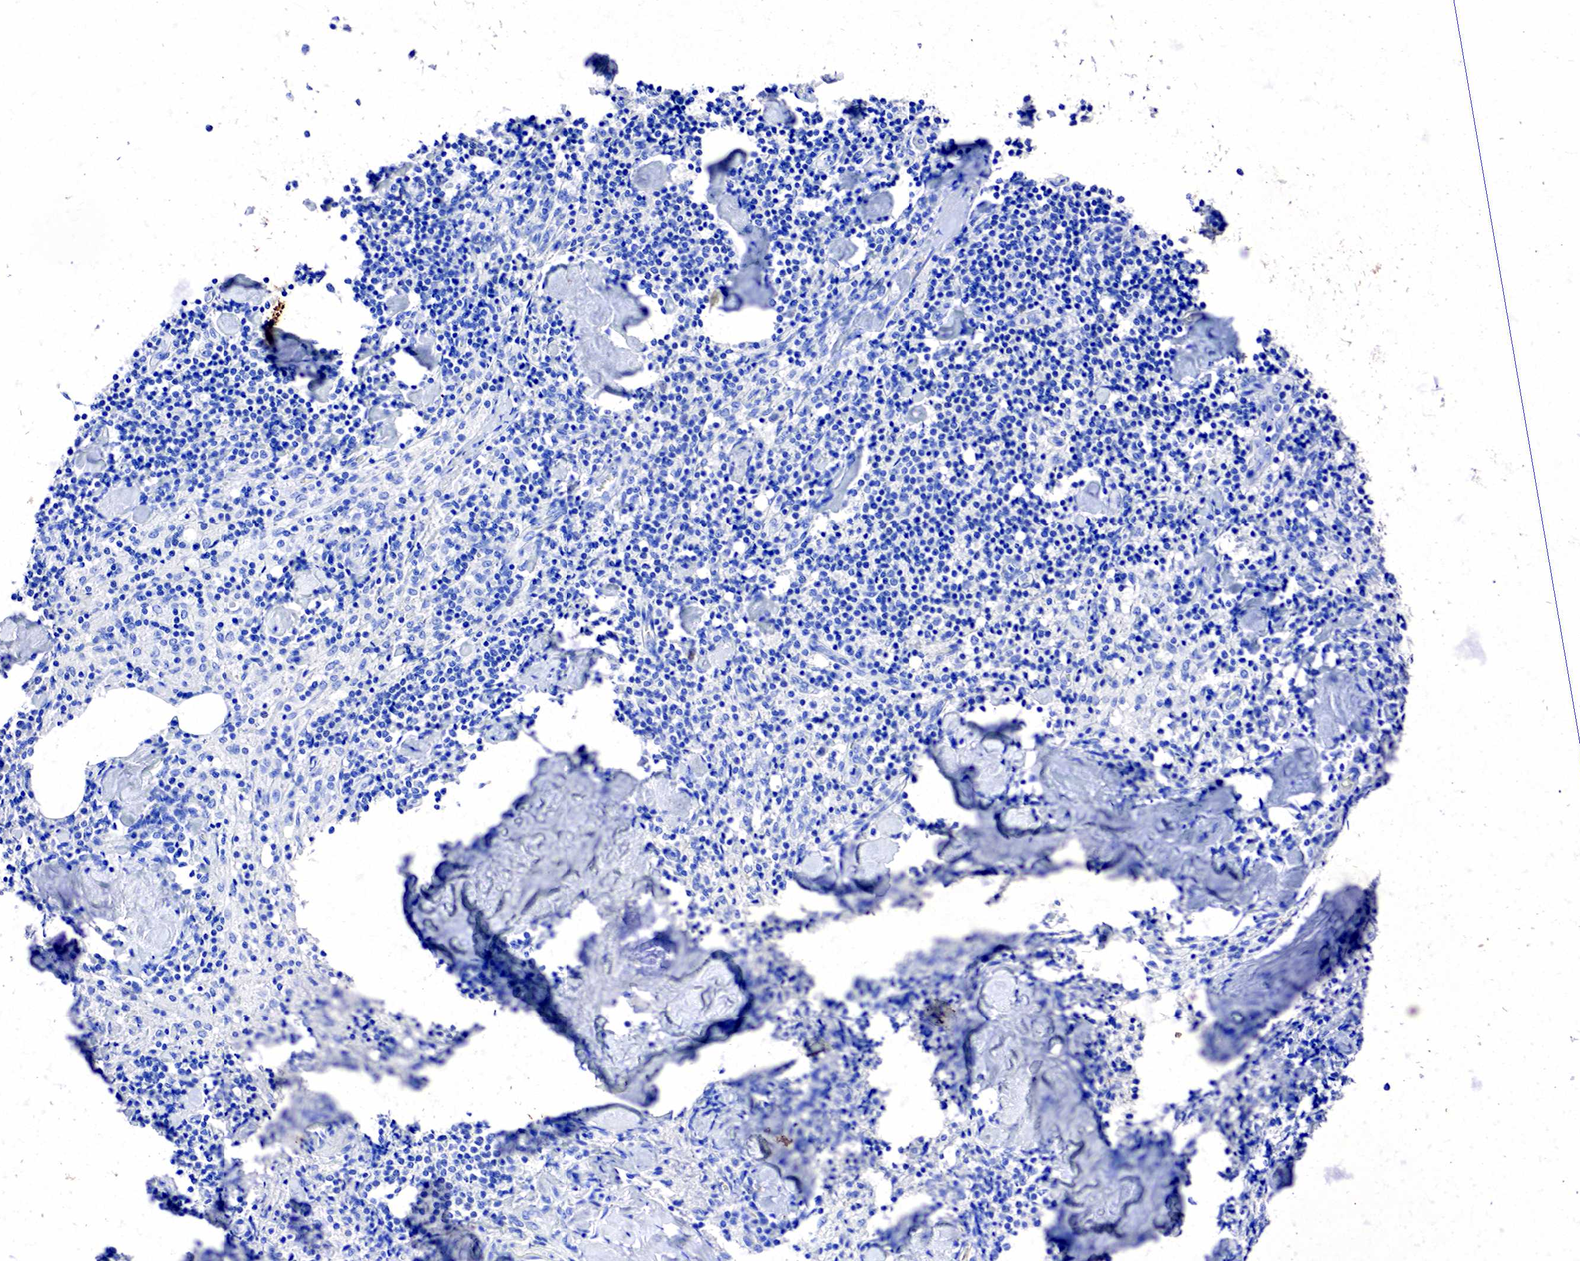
{"staining": {"intensity": "negative", "quantity": "none", "location": "none"}, "tissue": "lymph node", "cell_type": "Germinal center cells", "image_type": "normal", "snomed": [{"axis": "morphology", "description": "Normal tissue, NOS"}, {"axis": "topography", "description": "Lymph node"}], "caption": "An immunohistochemistry (IHC) histopathology image of unremarkable lymph node is shown. There is no staining in germinal center cells of lymph node. (DAB immunohistochemistry, high magnification).", "gene": "SST", "patient": {"sex": "male", "age": 67}}